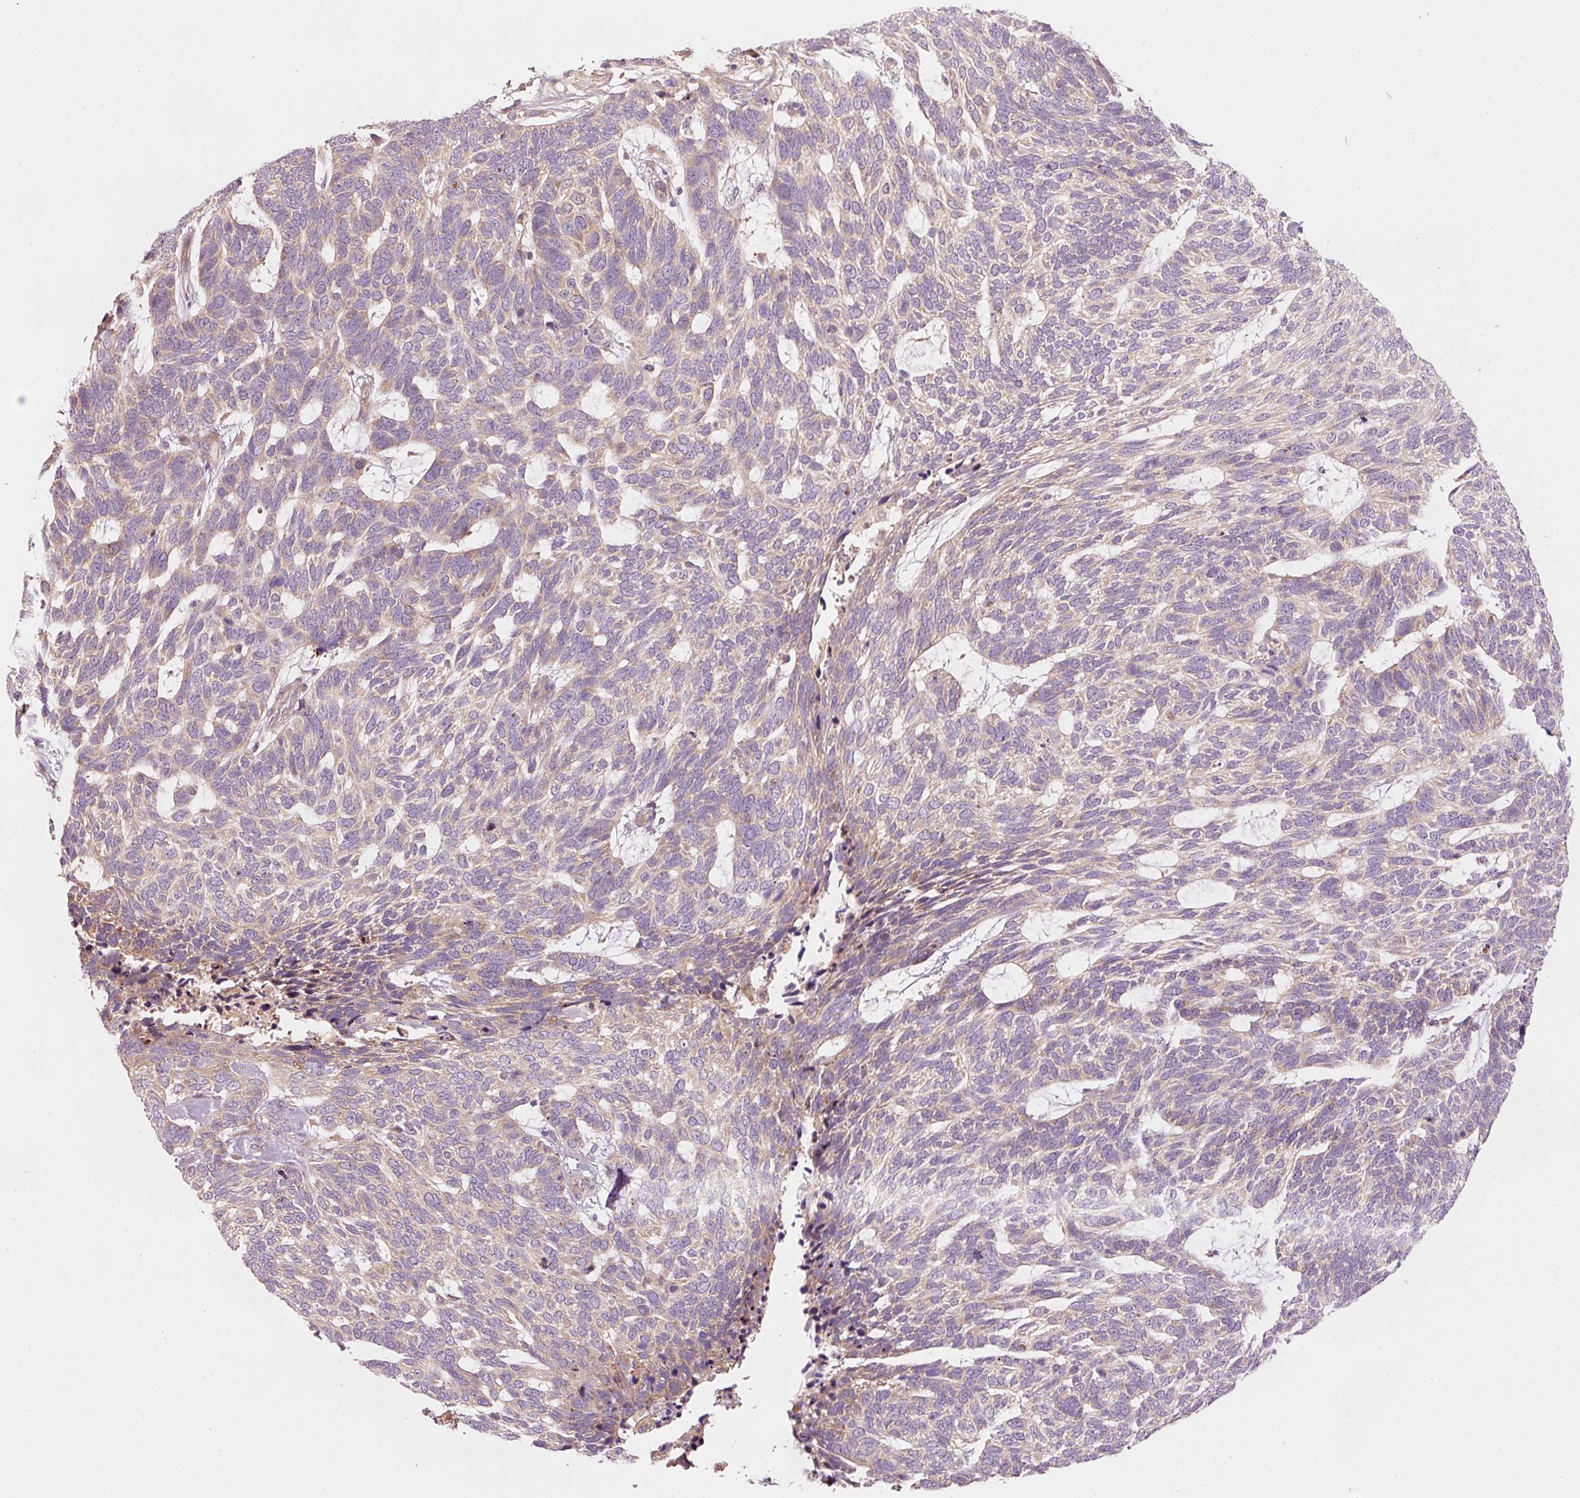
{"staining": {"intensity": "weak", "quantity": "<25%", "location": "cytoplasmic/membranous"}, "tissue": "skin cancer", "cell_type": "Tumor cells", "image_type": "cancer", "snomed": [{"axis": "morphology", "description": "Basal cell carcinoma"}, {"axis": "topography", "description": "Skin"}], "caption": "High power microscopy photomicrograph of an immunohistochemistry (IHC) micrograph of basal cell carcinoma (skin), revealing no significant staining in tumor cells.", "gene": "MAP10", "patient": {"sex": "female", "age": 65}}